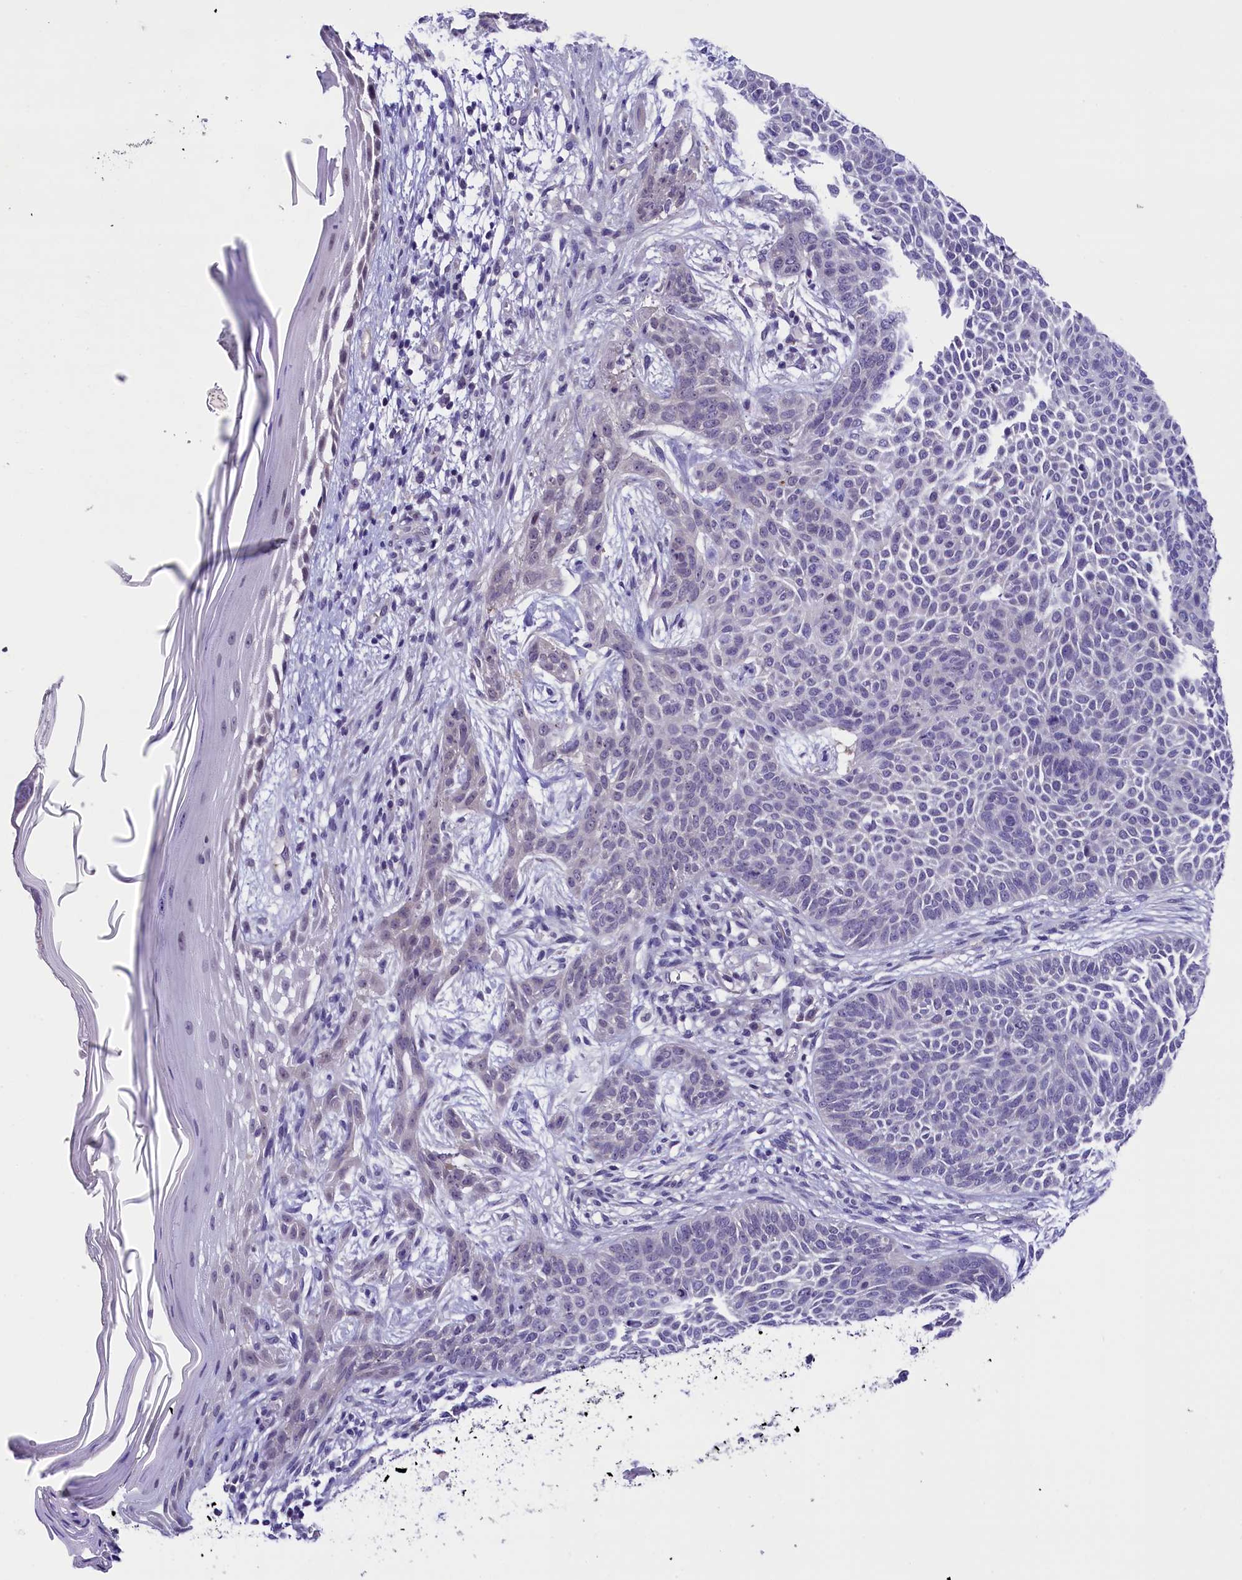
{"staining": {"intensity": "negative", "quantity": "none", "location": "none"}, "tissue": "skin cancer", "cell_type": "Tumor cells", "image_type": "cancer", "snomed": [{"axis": "morphology", "description": "Basal cell carcinoma"}, {"axis": "topography", "description": "Skin"}], "caption": "High magnification brightfield microscopy of skin basal cell carcinoma stained with DAB (3,3'-diaminobenzidine) (brown) and counterstained with hematoxylin (blue): tumor cells show no significant staining.", "gene": "IQCN", "patient": {"sex": "male", "age": 85}}